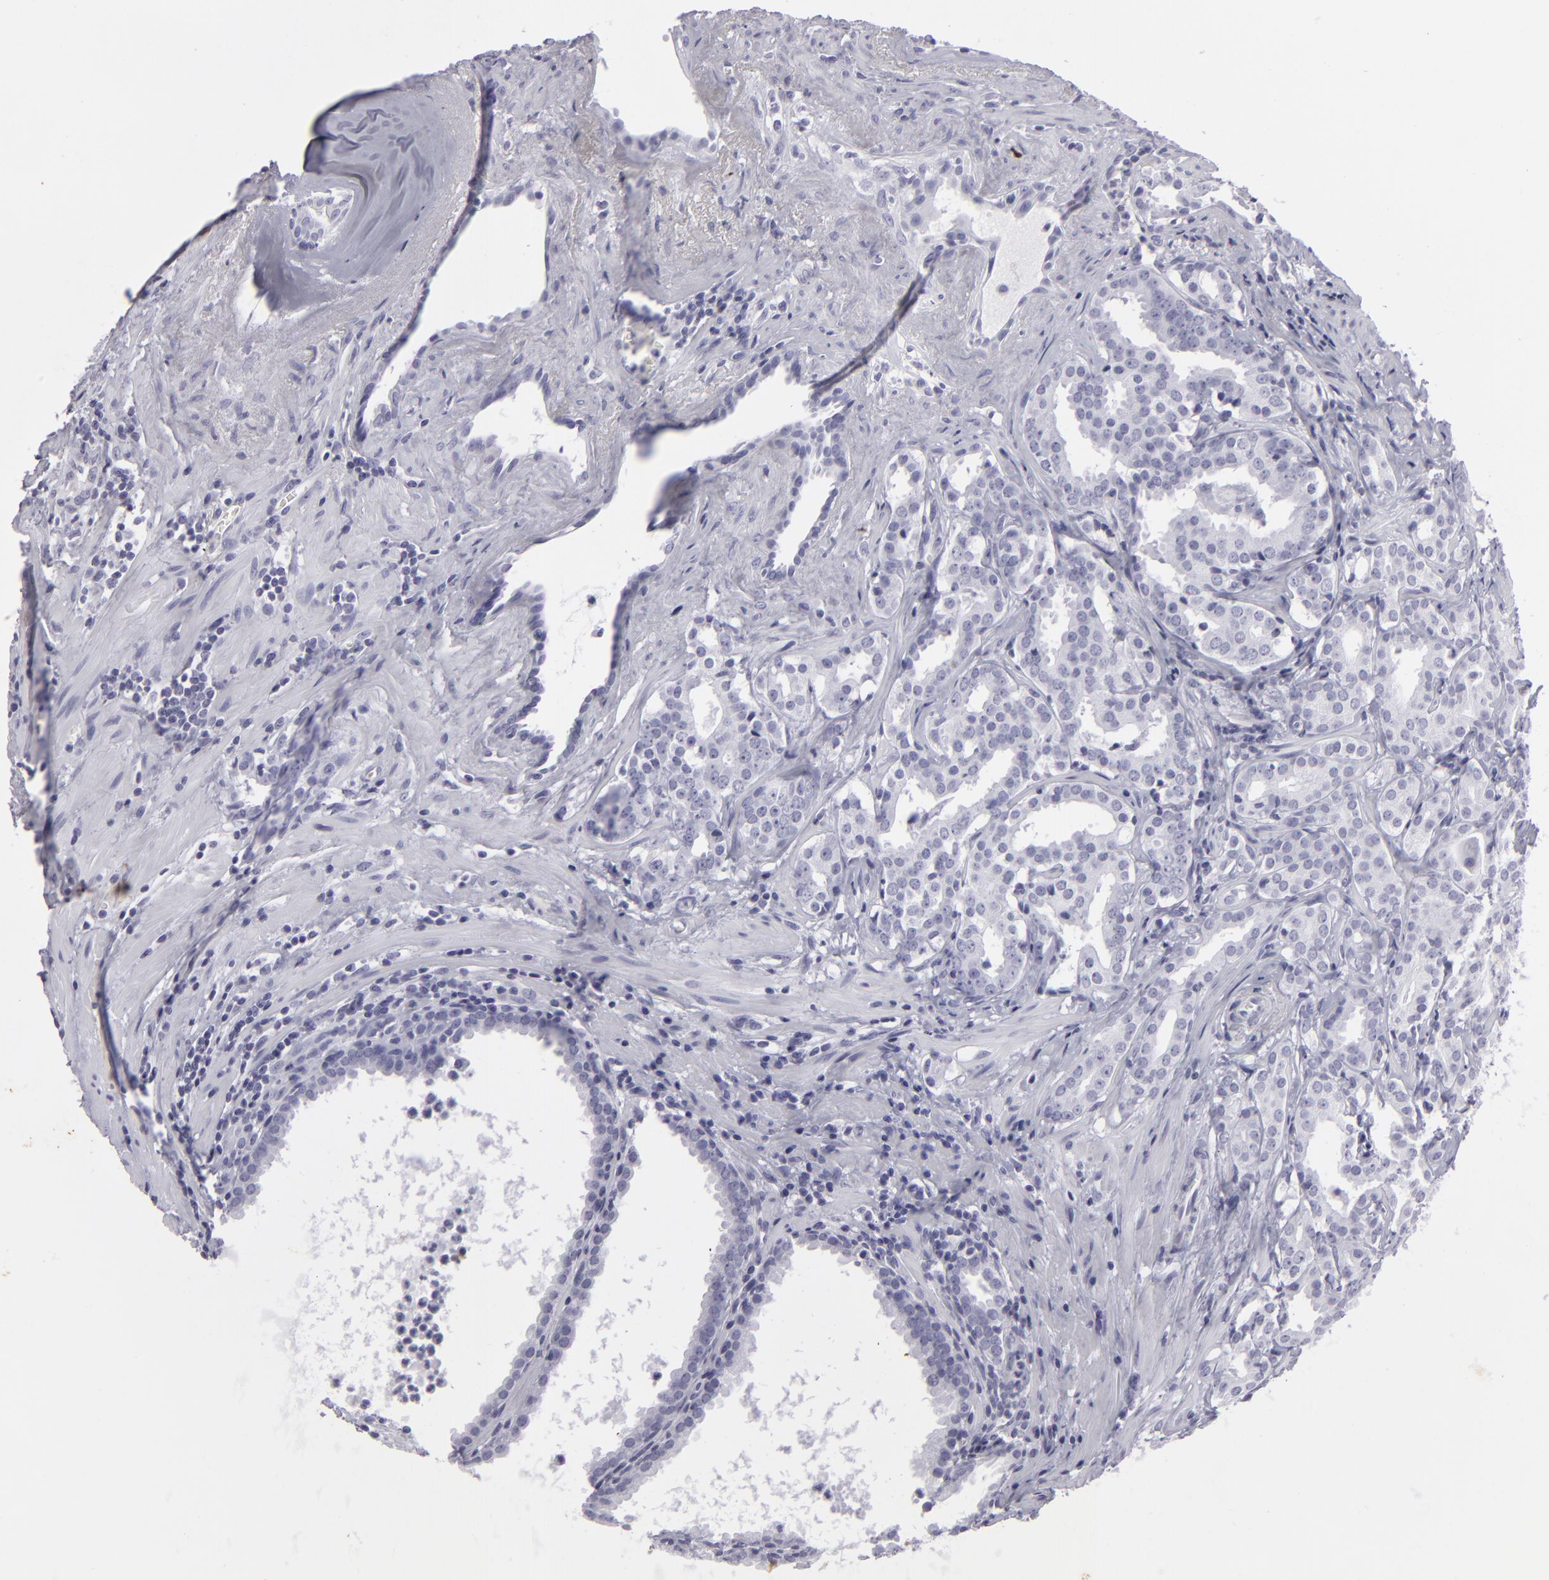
{"staining": {"intensity": "negative", "quantity": "none", "location": "none"}, "tissue": "prostate cancer", "cell_type": "Tumor cells", "image_type": "cancer", "snomed": [{"axis": "morphology", "description": "Adenocarcinoma, Low grade"}, {"axis": "topography", "description": "Prostate"}], "caption": "The micrograph displays no staining of tumor cells in prostate cancer (low-grade adenocarcinoma).", "gene": "KRT1", "patient": {"sex": "male", "age": 59}}